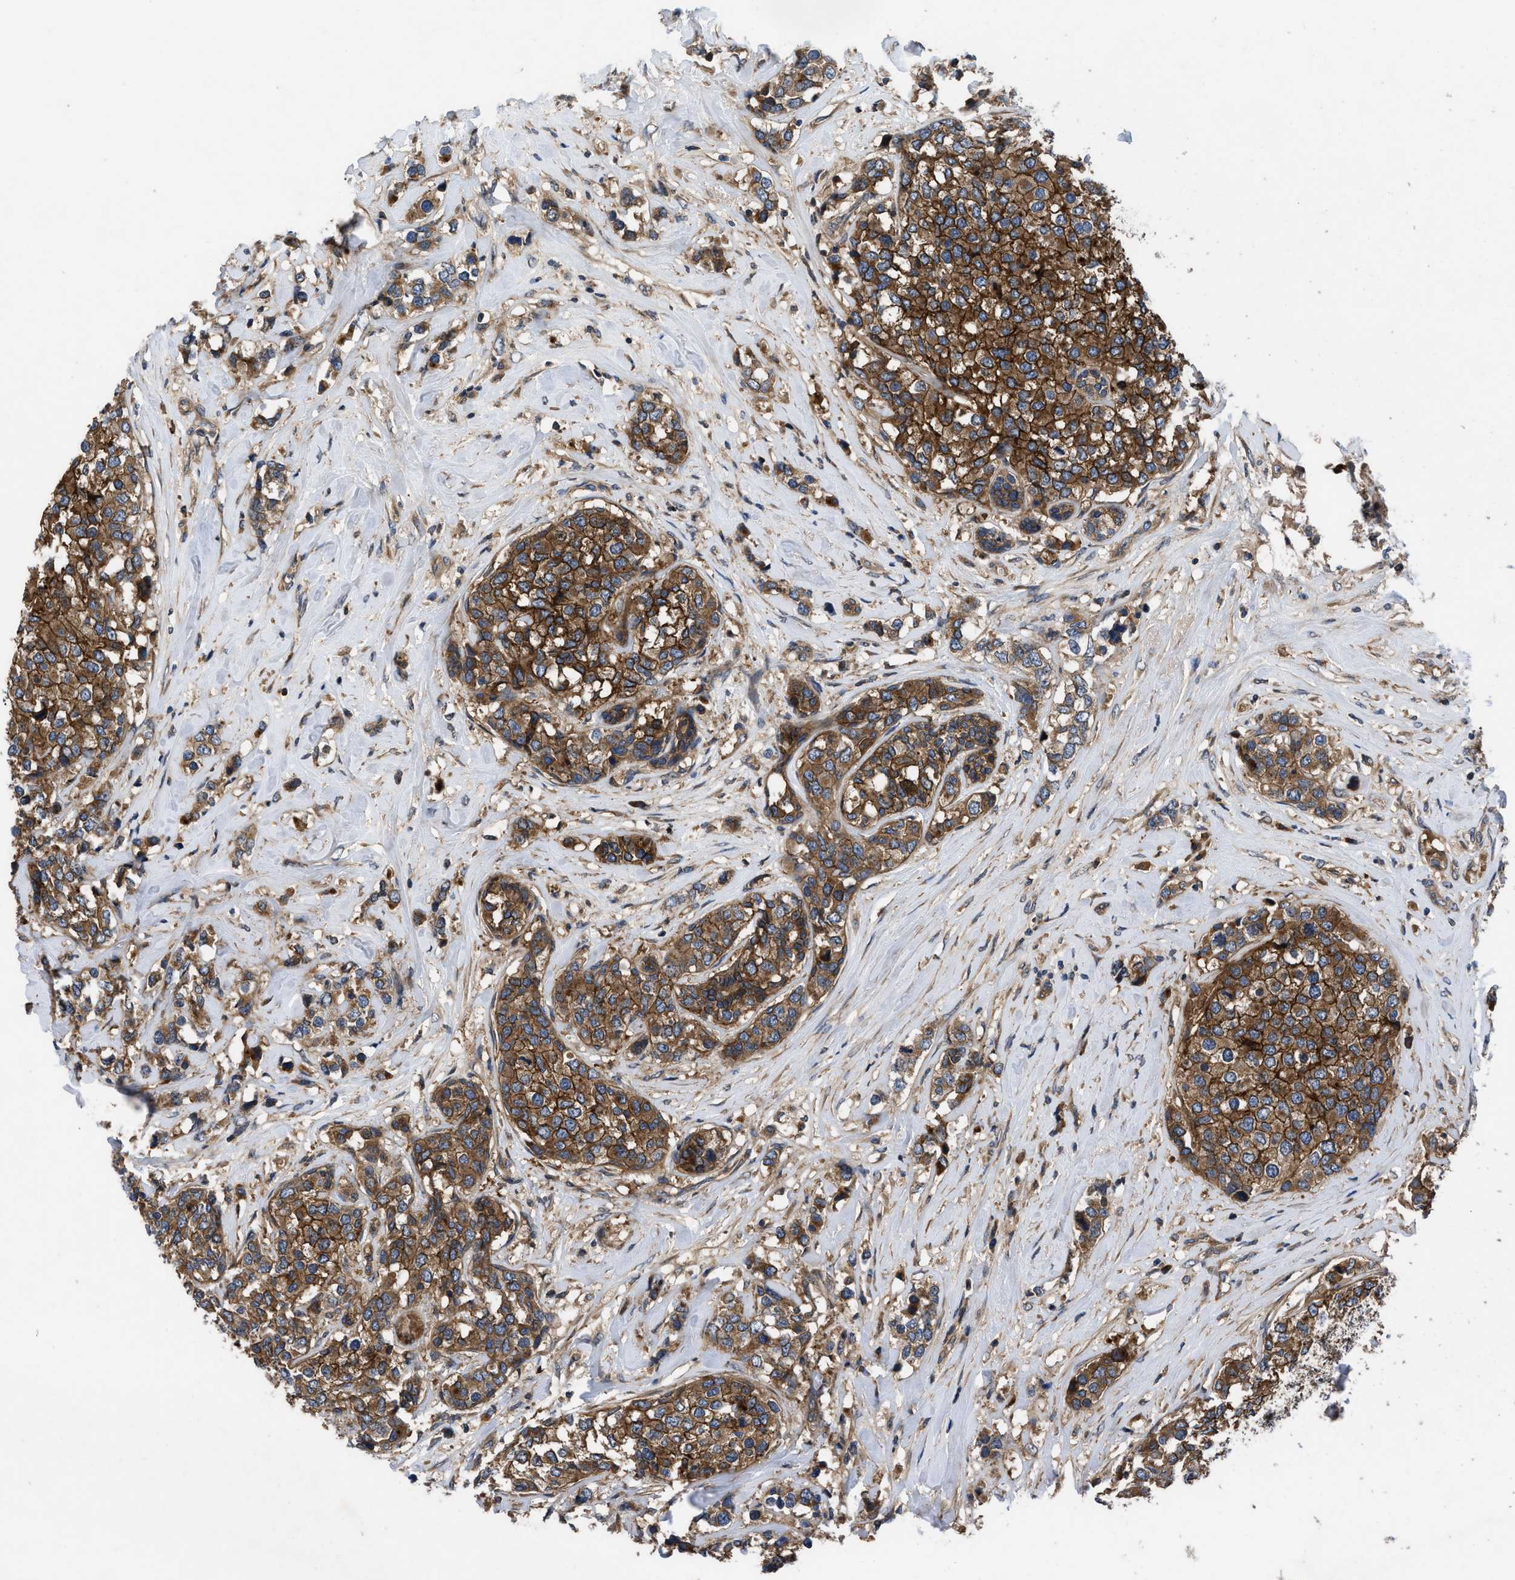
{"staining": {"intensity": "strong", "quantity": ">75%", "location": "cytoplasmic/membranous"}, "tissue": "breast cancer", "cell_type": "Tumor cells", "image_type": "cancer", "snomed": [{"axis": "morphology", "description": "Lobular carcinoma"}, {"axis": "topography", "description": "Breast"}], "caption": "Immunohistochemical staining of breast cancer demonstrates high levels of strong cytoplasmic/membranous staining in about >75% of tumor cells.", "gene": "CNNM3", "patient": {"sex": "female", "age": 59}}